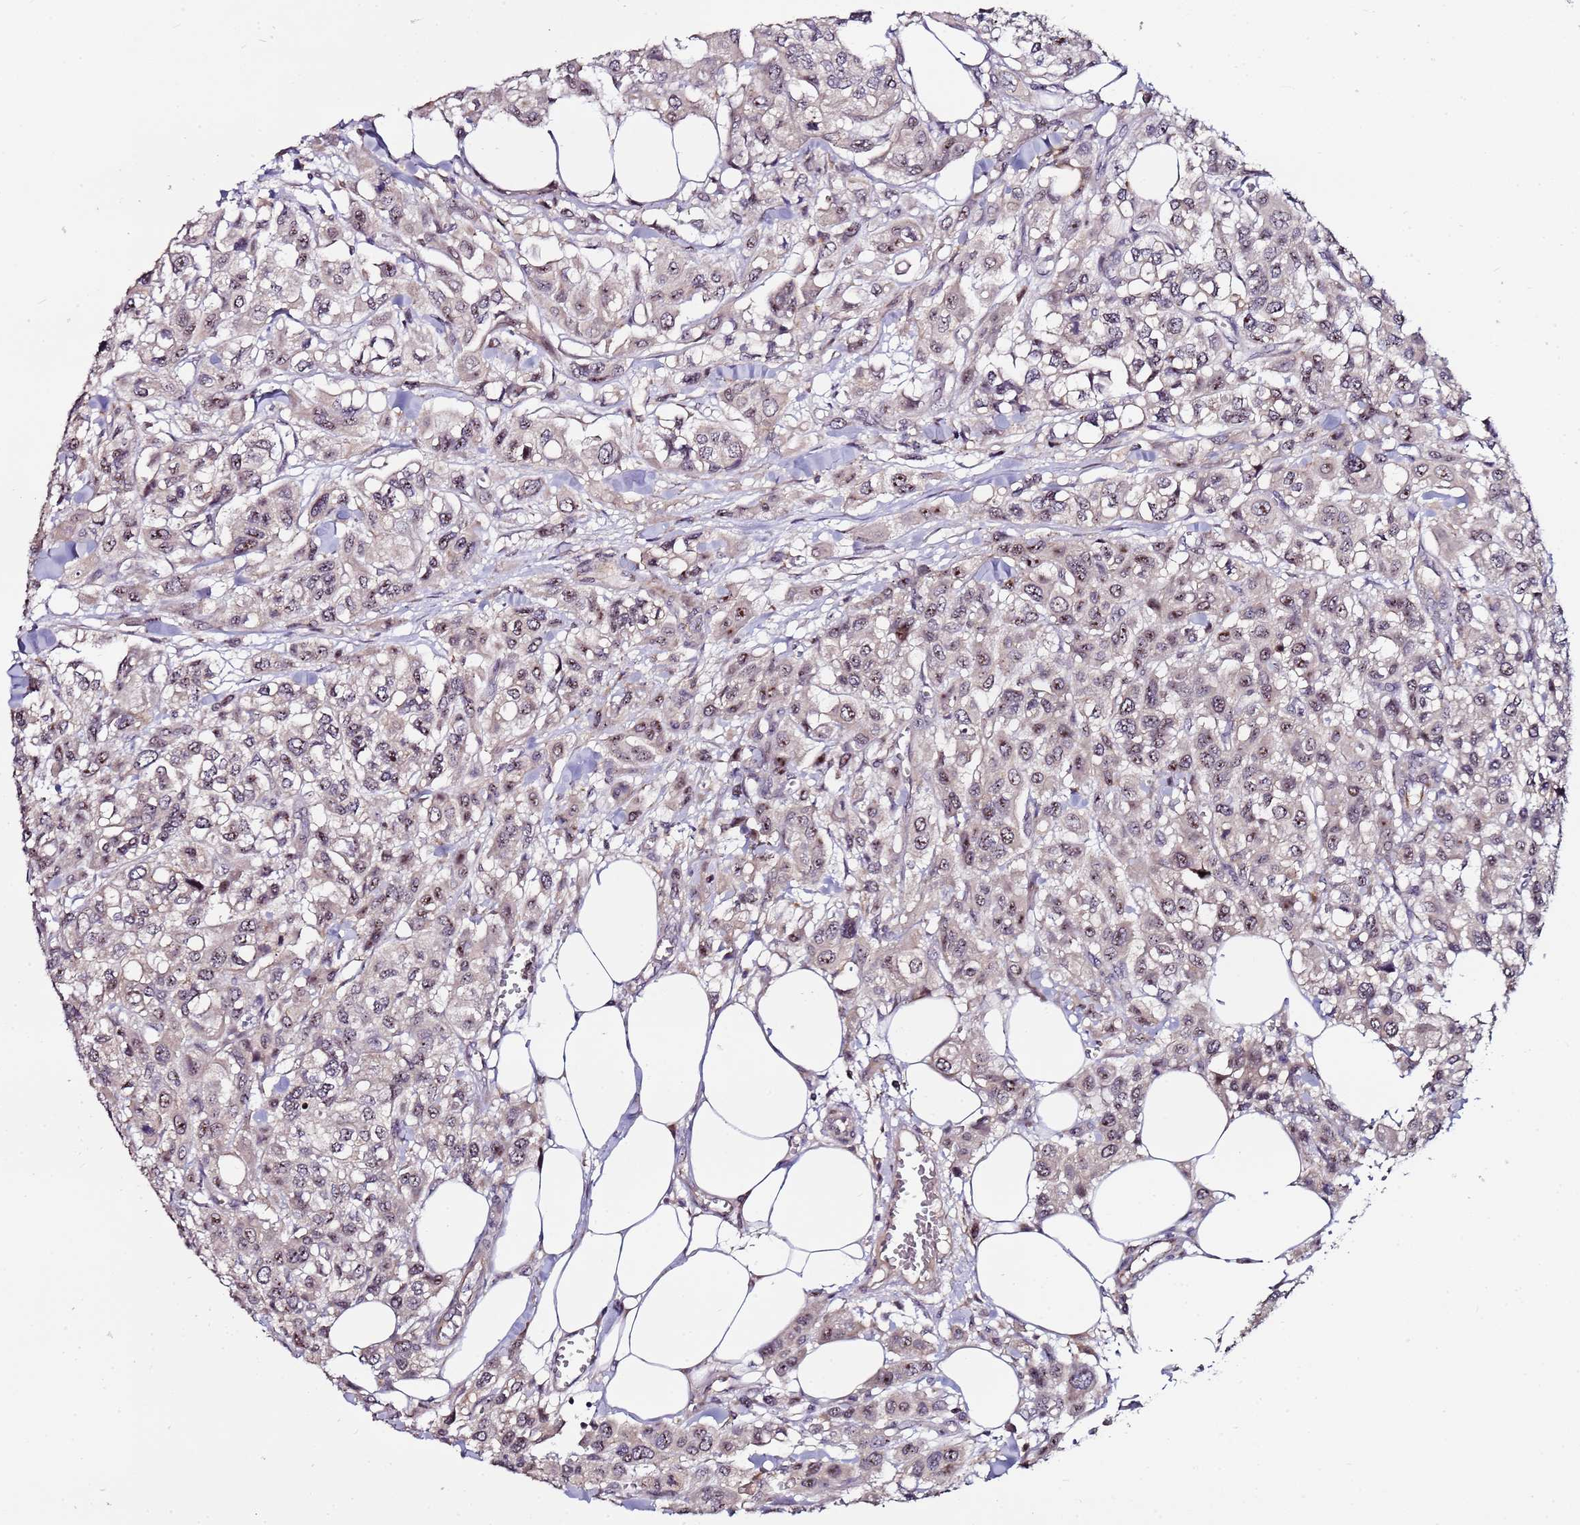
{"staining": {"intensity": "weak", "quantity": "25%-75%", "location": "nuclear"}, "tissue": "urothelial cancer", "cell_type": "Tumor cells", "image_type": "cancer", "snomed": [{"axis": "morphology", "description": "Urothelial carcinoma, High grade"}, {"axis": "topography", "description": "Urinary bladder"}], "caption": "Tumor cells exhibit low levels of weak nuclear staining in approximately 25%-75% of cells in human high-grade urothelial carcinoma. (DAB = brown stain, brightfield microscopy at high magnification).", "gene": "KRI1", "patient": {"sex": "male", "age": 67}}